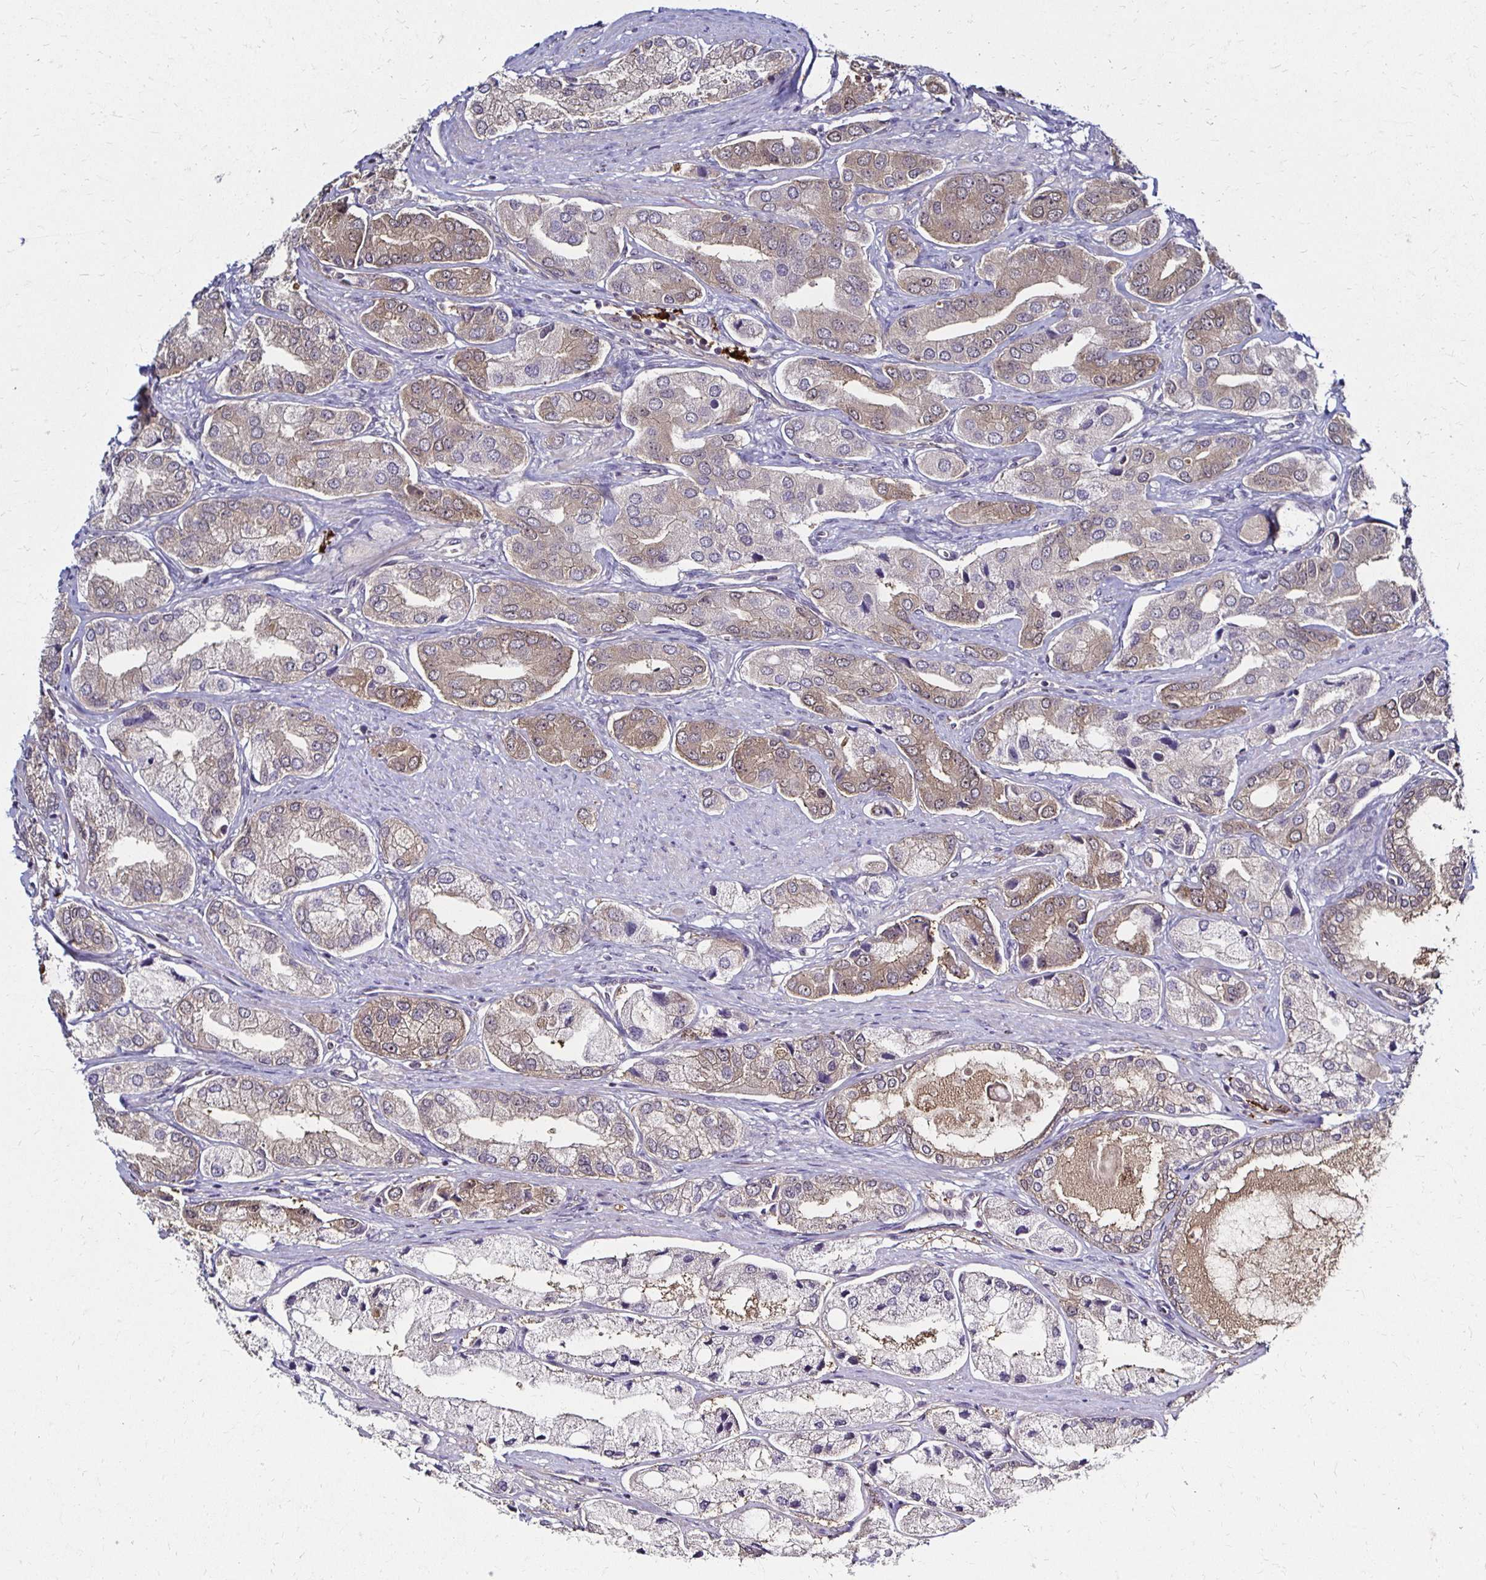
{"staining": {"intensity": "weak", "quantity": ">75%", "location": "cytoplasmic/membranous"}, "tissue": "prostate cancer", "cell_type": "Tumor cells", "image_type": "cancer", "snomed": [{"axis": "morphology", "description": "Adenocarcinoma, Low grade"}, {"axis": "topography", "description": "Prostate"}], "caption": "Human prostate cancer (adenocarcinoma (low-grade)) stained with a brown dye shows weak cytoplasmic/membranous positive expression in approximately >75% of tumor cells.", "gene": "TXN", "patient": {"sex": "male", "age": 69}}